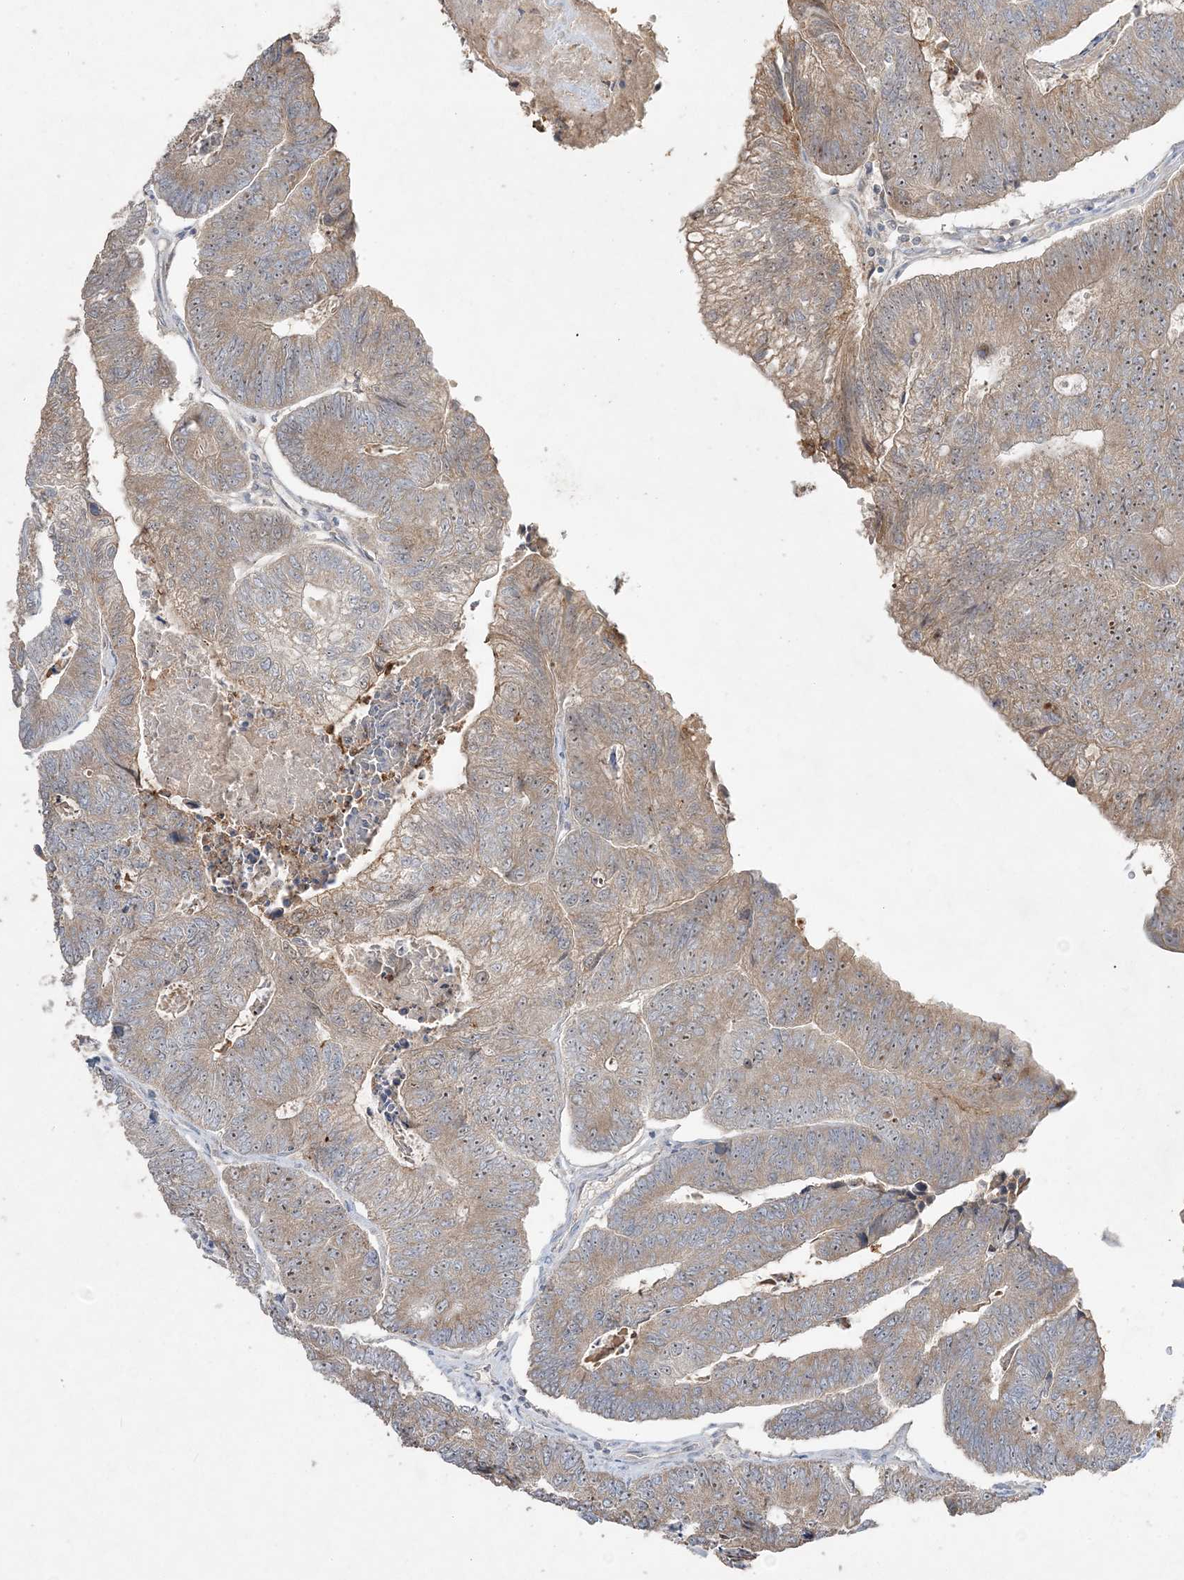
{"staining": {"intensity": "weak", "quantity": ">75%", "location": "cytoplasmic/membranous,nuclear"}, "tissue": "colorectal cancer", "cell_type": "Tumor cells", "image_type": "cancer", "snomed": [{"axis": "morphology", "description": "Adenocarcinoma, NOS"}, {"axis": "topography", "description": "Colon"}], "caption": "Tumor cells demonstrate weak cytoplasmic/membranous and nuclear expression in approximately >75% of cells in adenocarcinoma (colorectal).", "gene": "NOP16", "patient": {"sex": "female", "age": 67}}